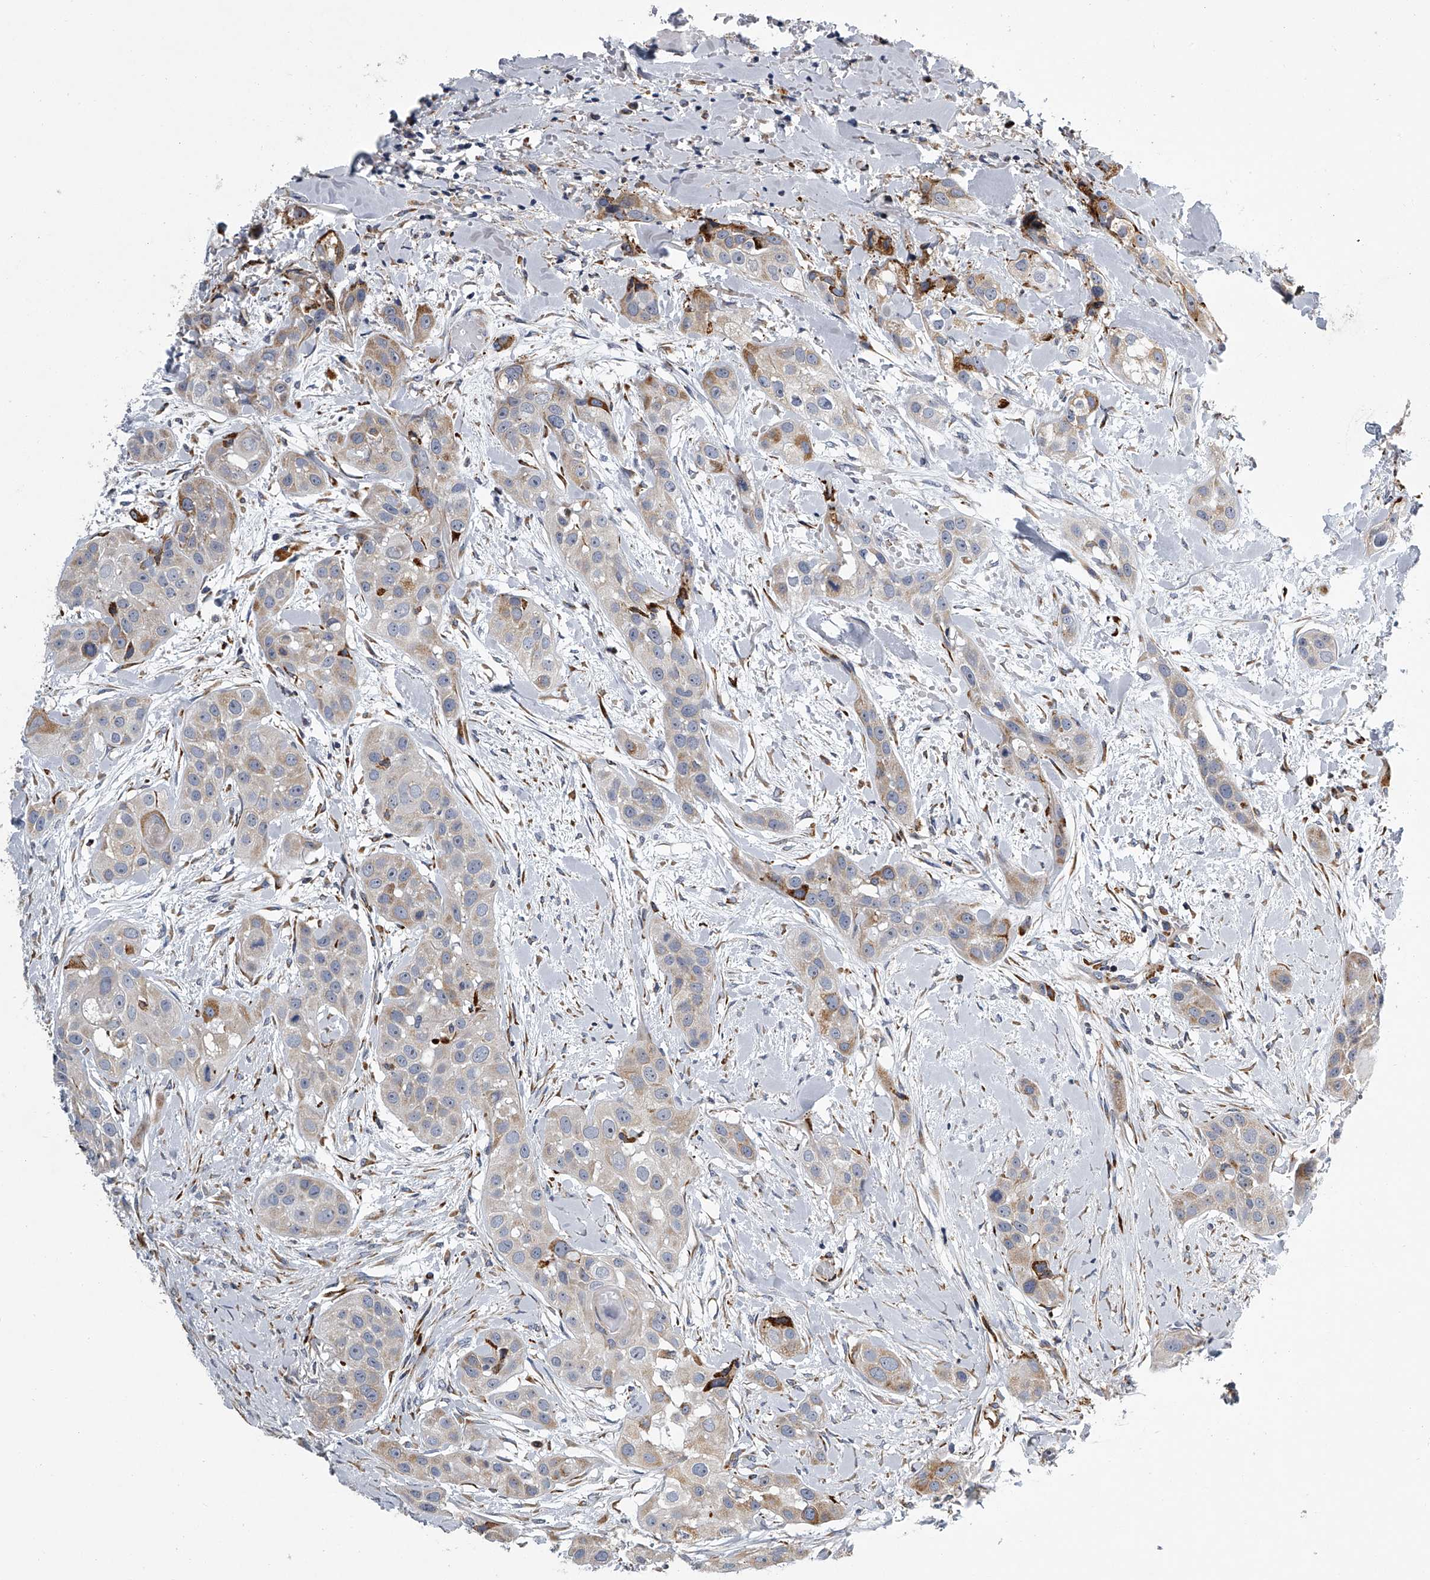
{"staining": {"intensity": "moderate", "quantity": "<25%", "location": "cytoplasmic/membranous"}, "tissue": "head and neck cancer", "cell_type": "Tumor cells", "image_type": "cancer", "snomed": [{"axis": "morphology", "description": "Normal tissue, NOS"}, {"axis": "morphology", "description": "Squamous cell carcinoma, NOS"}, {"axis": "topography", "description": "Skeletal muscle"}, {"axis": "topography", "description": "Head-Neck"}], "caption": "Human head and neck squamous cell carcinoma stained with a protein marker displays moderate staining in tumor cells.", "gene": "TMEM63C", "patient": {"sex": "male", "age": 51}}